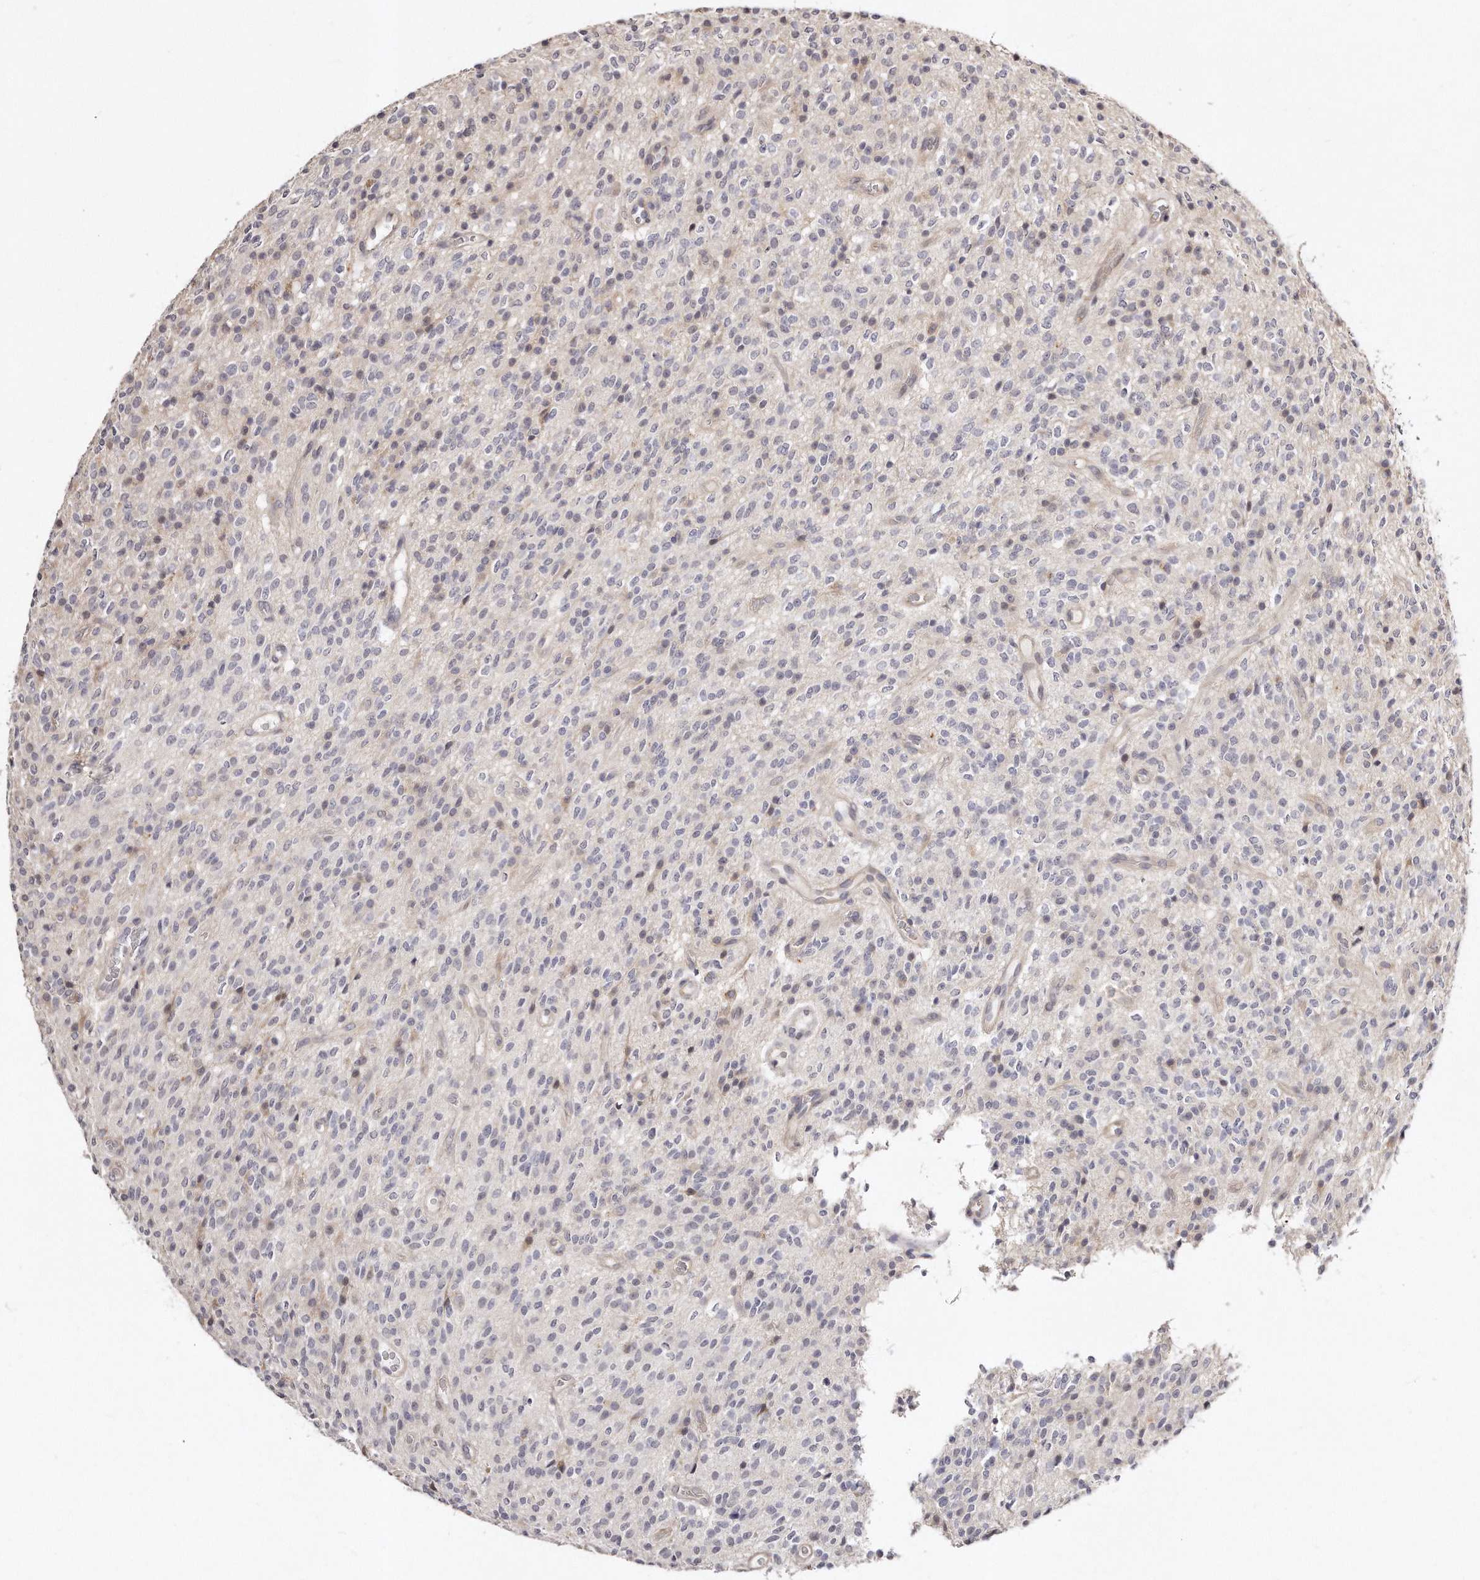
{"staining": {"intensity": "negative", "quantity": "none", "location": "none"}, "tissue": "glioma", "cell_type": "Tumor cells", "image_type": "cancer", "snomed": [{"axis": "morphology", "description": "Glioma, malignant, High grade"}, {"axis": "topography", "description": "Brain"}], "caption": "Immunohistochemical staining of malignant high-grade glioma shows no significant positivity in tumor cells.", "gene": "CASZ1", "patient": {"sex": "male", "age": 34}}